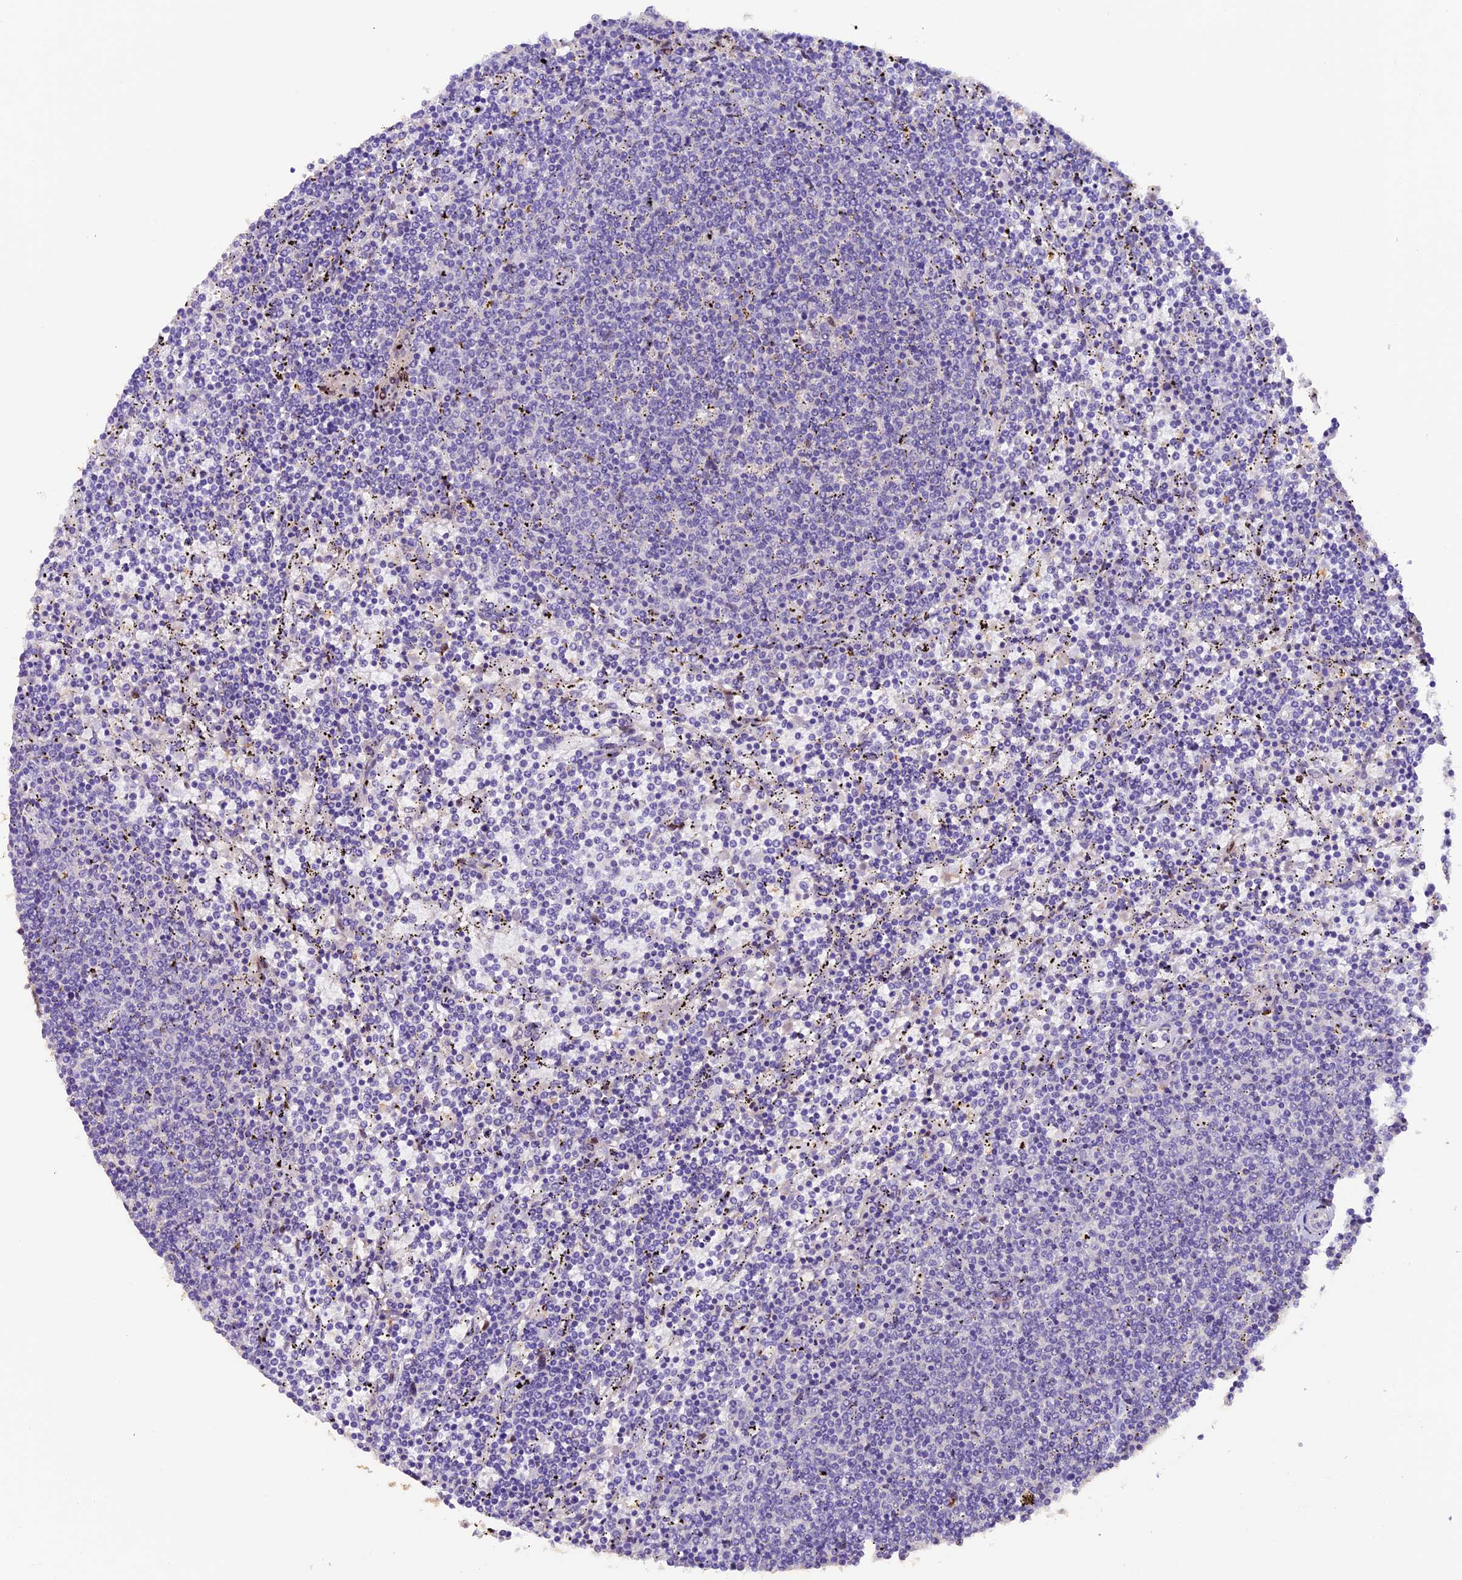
{"staining": {"intensity": "negative", "quantity": "none", "location": "none"}, "tissue": "lymphoma", "cell_type": "Tumor cells", "image_type": "cancer", "snomed": [{"axis": "morphology", "description": "Malignant lymphoma, non-Hodgkin's type, Low grade"}, {"axis": "topography", "description": "Spleen"}], "caption": "Tumor cells are negative for brown protein staining in lymphoma.", "gene": "NCK2", "patient": {"sex": "female", "age": 50}}